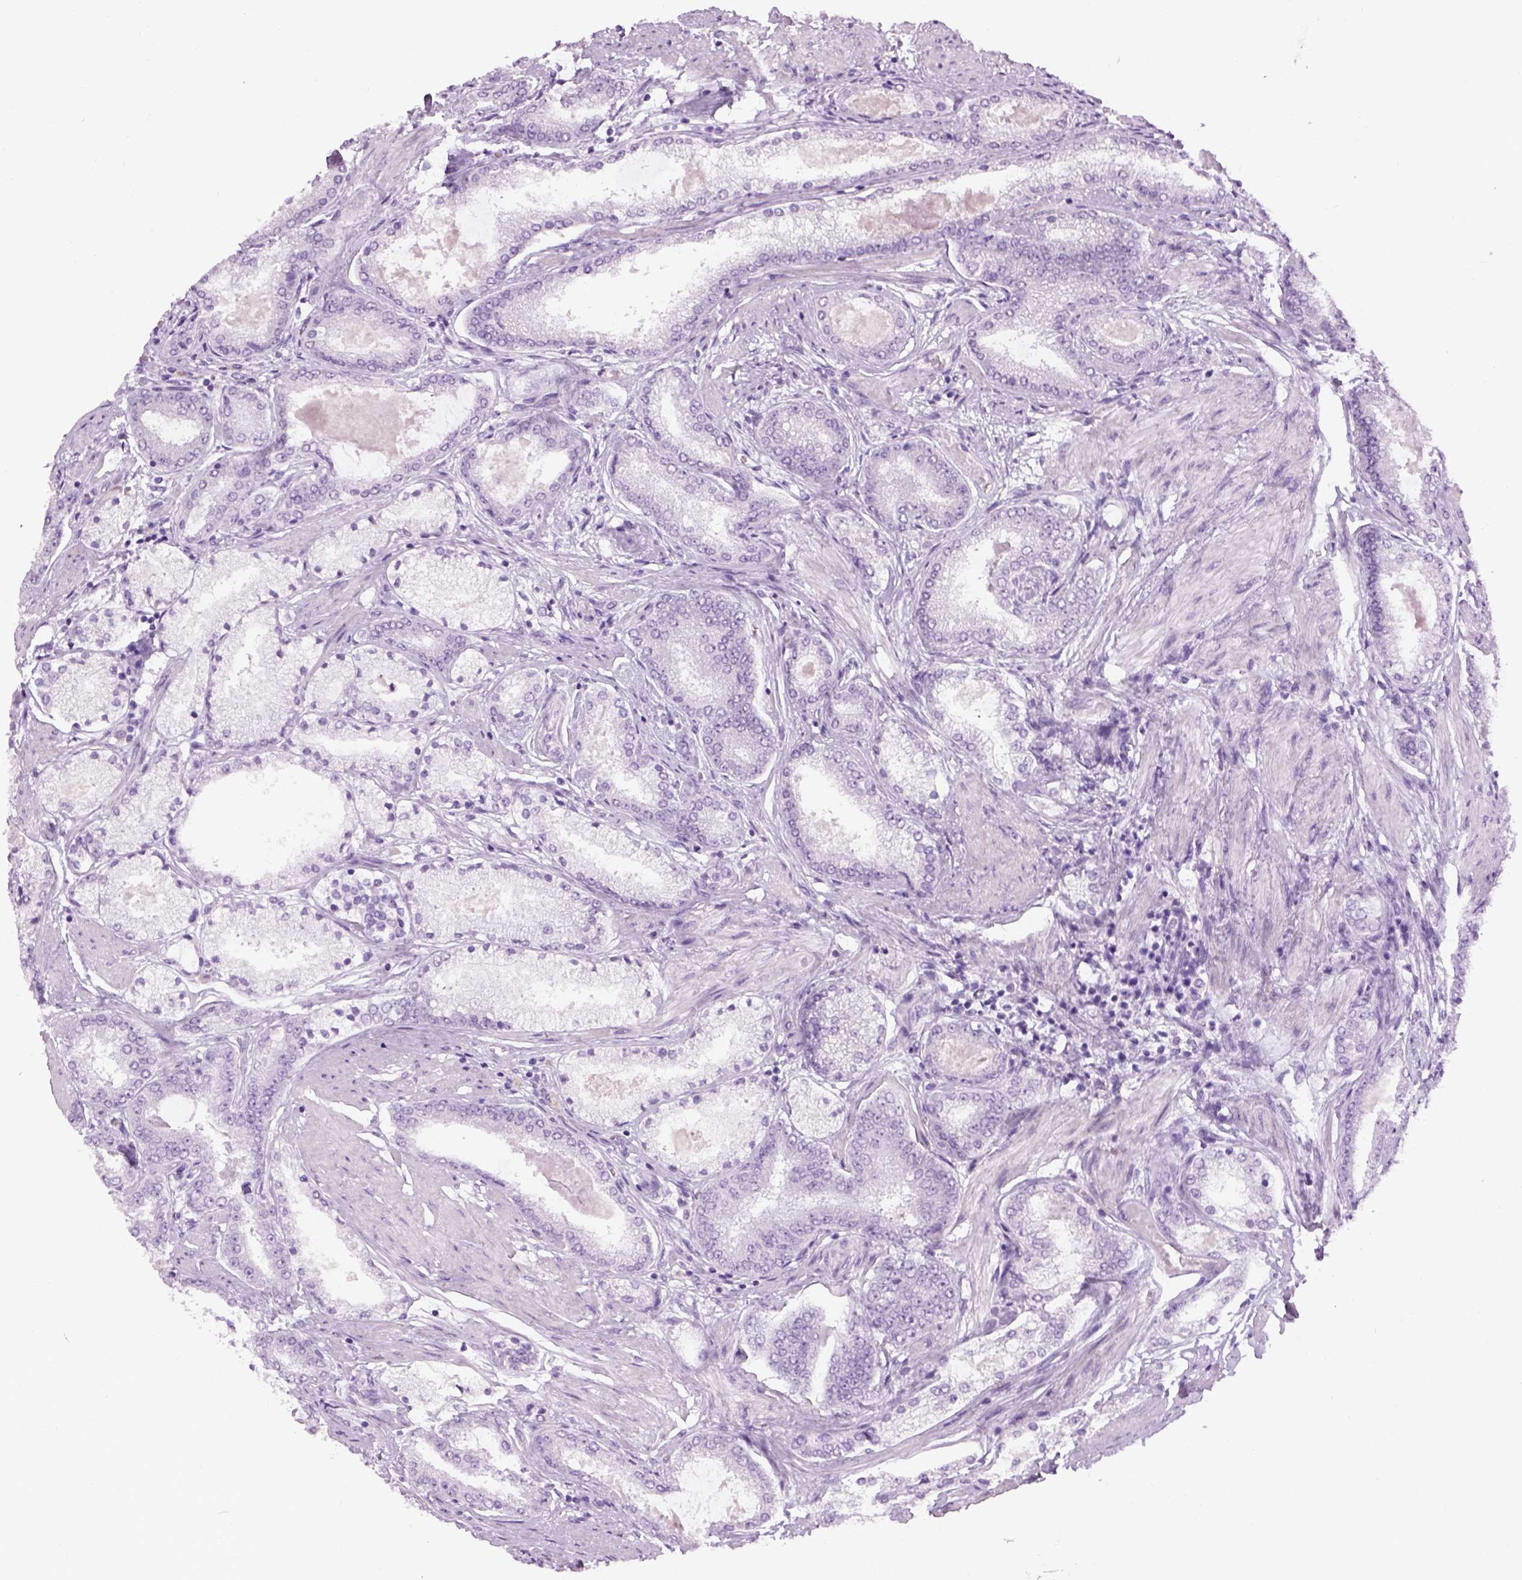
{"staining": {"intensity": "negative", "quantity": "none", "location": "none"}, "tissue": "prostate cancer", "cell_type": "Tumor cells", "image_type": "cancer", "snomed": [{"axis": "morphology", "description": "Adenocarcinoma, High grade"}, {"axis": "topography", "description": "Prostate"}], "caption": "This is an immunohistochemistry image of prostate cancer (high-grade adenocarcinoma). There is no expression in tumor cells.", "gene": "GABRB2", "patient": {"sex": "male", "age": 63}}